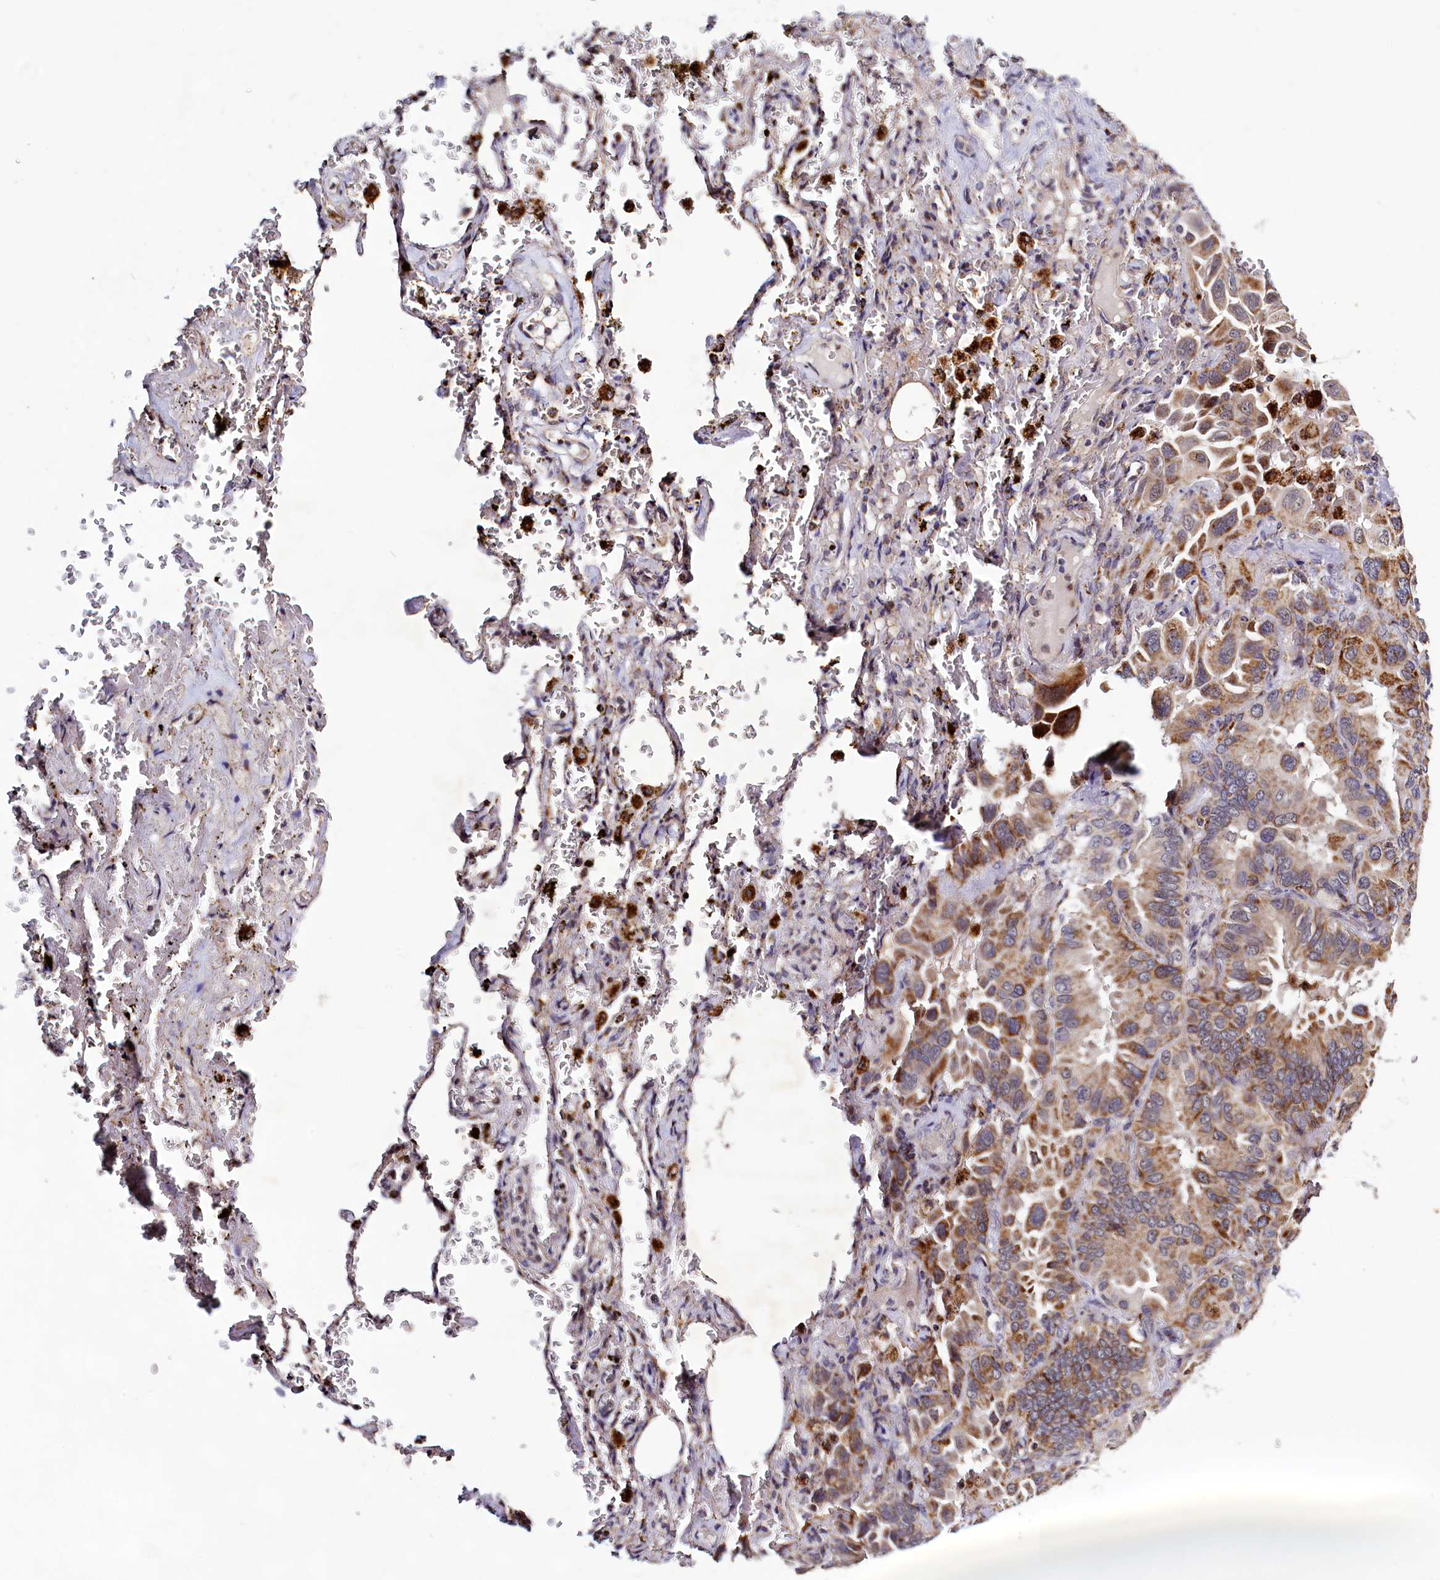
{"staining": {"intensity": "moderate", "quantity": ">75%", "location": "cytoplasmic/membranous"}, "tissue": "lung cancer", "cell_type": "Tumor cells", "image_type": "cancer", "snomed": [{"axis": "morphology", "description": "Adenocarcinoma, NOS"}, {"axis": "topography", "description": "Lung"}], "caption": "The photomicrograph reveals a brown stain indicating the presence of a protein in the cytoplasmic/membranous of tumor cells in lung cancer.", "gene": "DYNC2H1", "patient": {"sex": "male", "age": 64}}